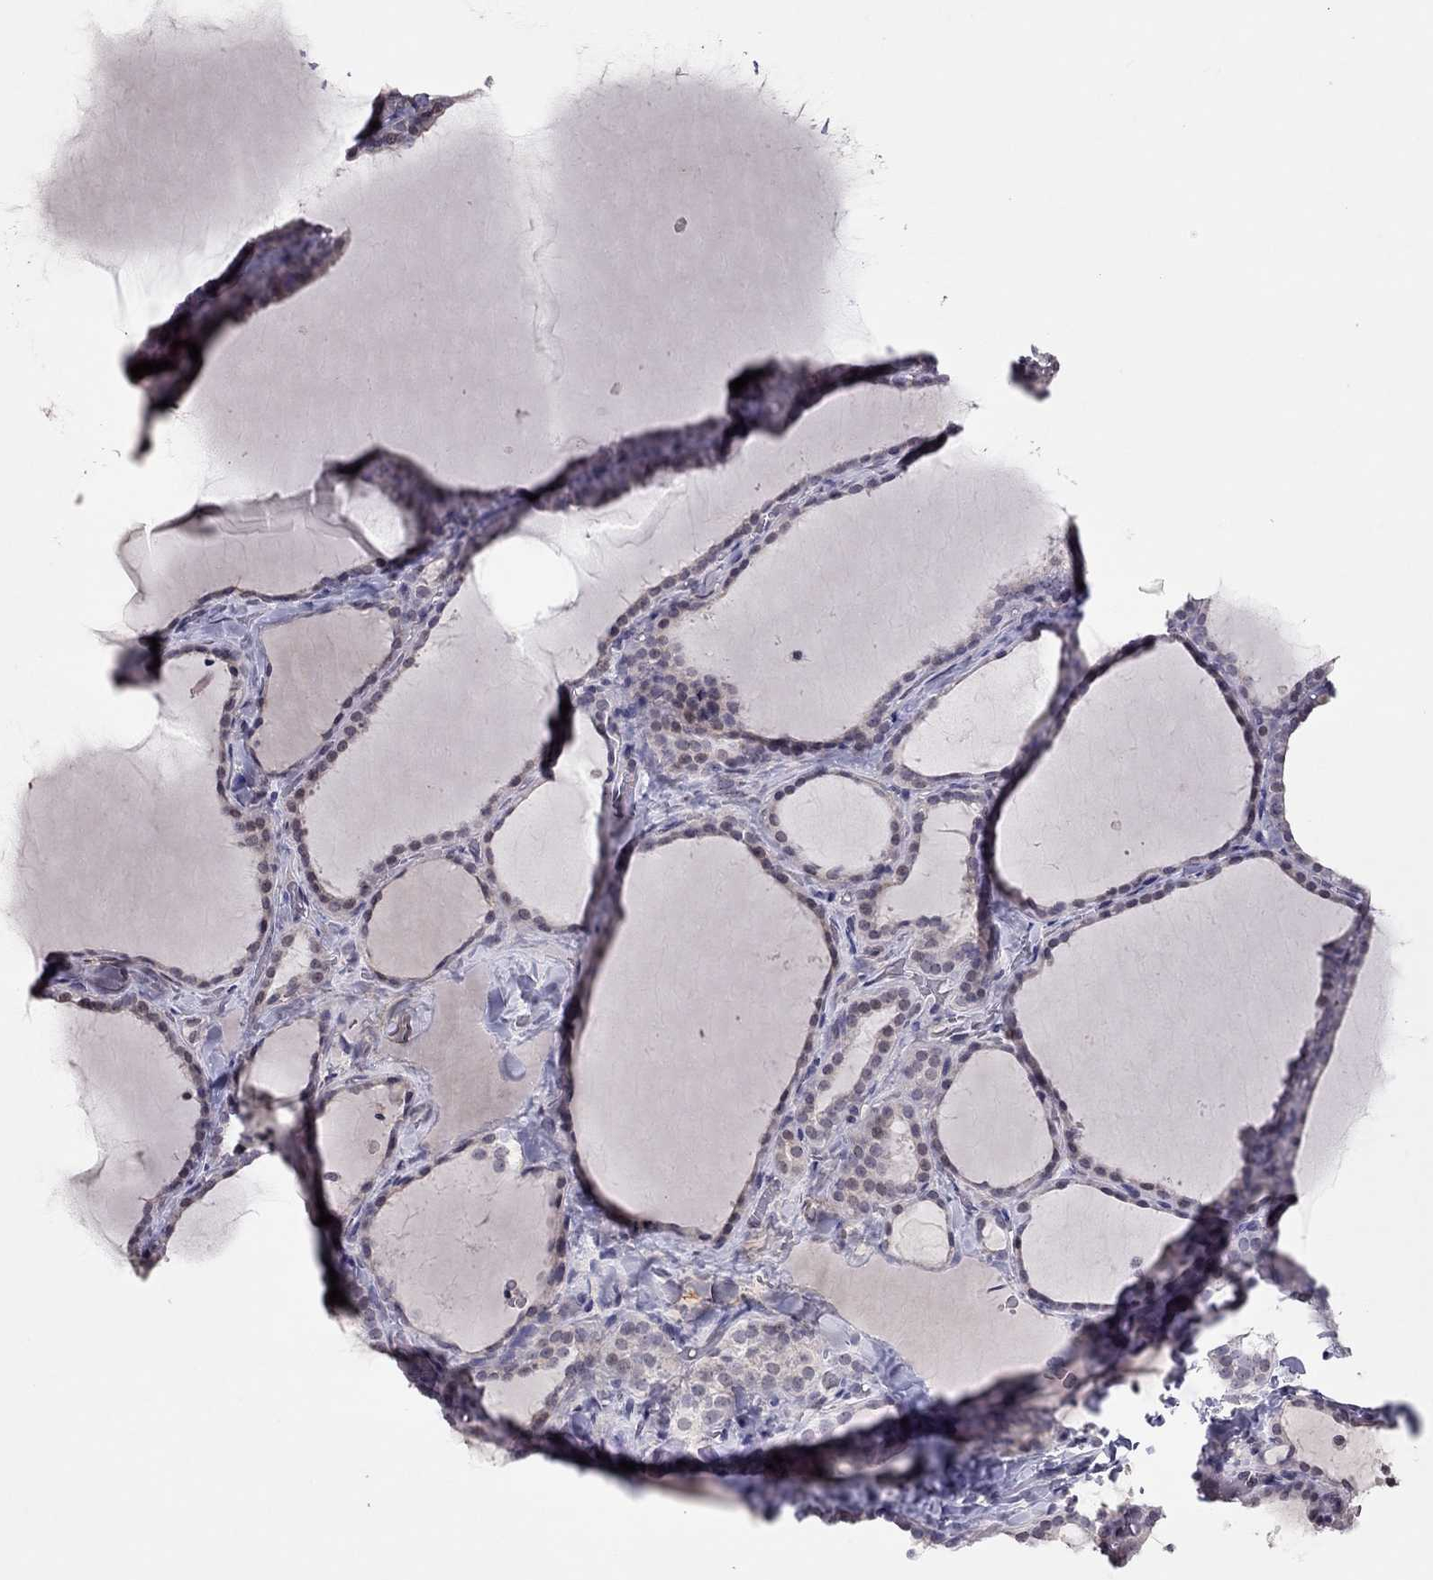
{"staining": {"intensity": "negative", "quantity": "none", "location": "none"}, "tissue": "thyroid gland", "cell_type": "Glandular cells", "image_type": "normal", "snomed": [{"axis": "morphology", "description": "Normal tissue, NOS"}, {"axis": "topography", "description": "Thyroid gland"}], "caption": "Immunohistochemistry micrograph of normal thyroid gland stained for a protein (brown), which reveals no staining in glandular cells.", "gene": "TSHB", "patient": {"sex": "female", "age": 22}}